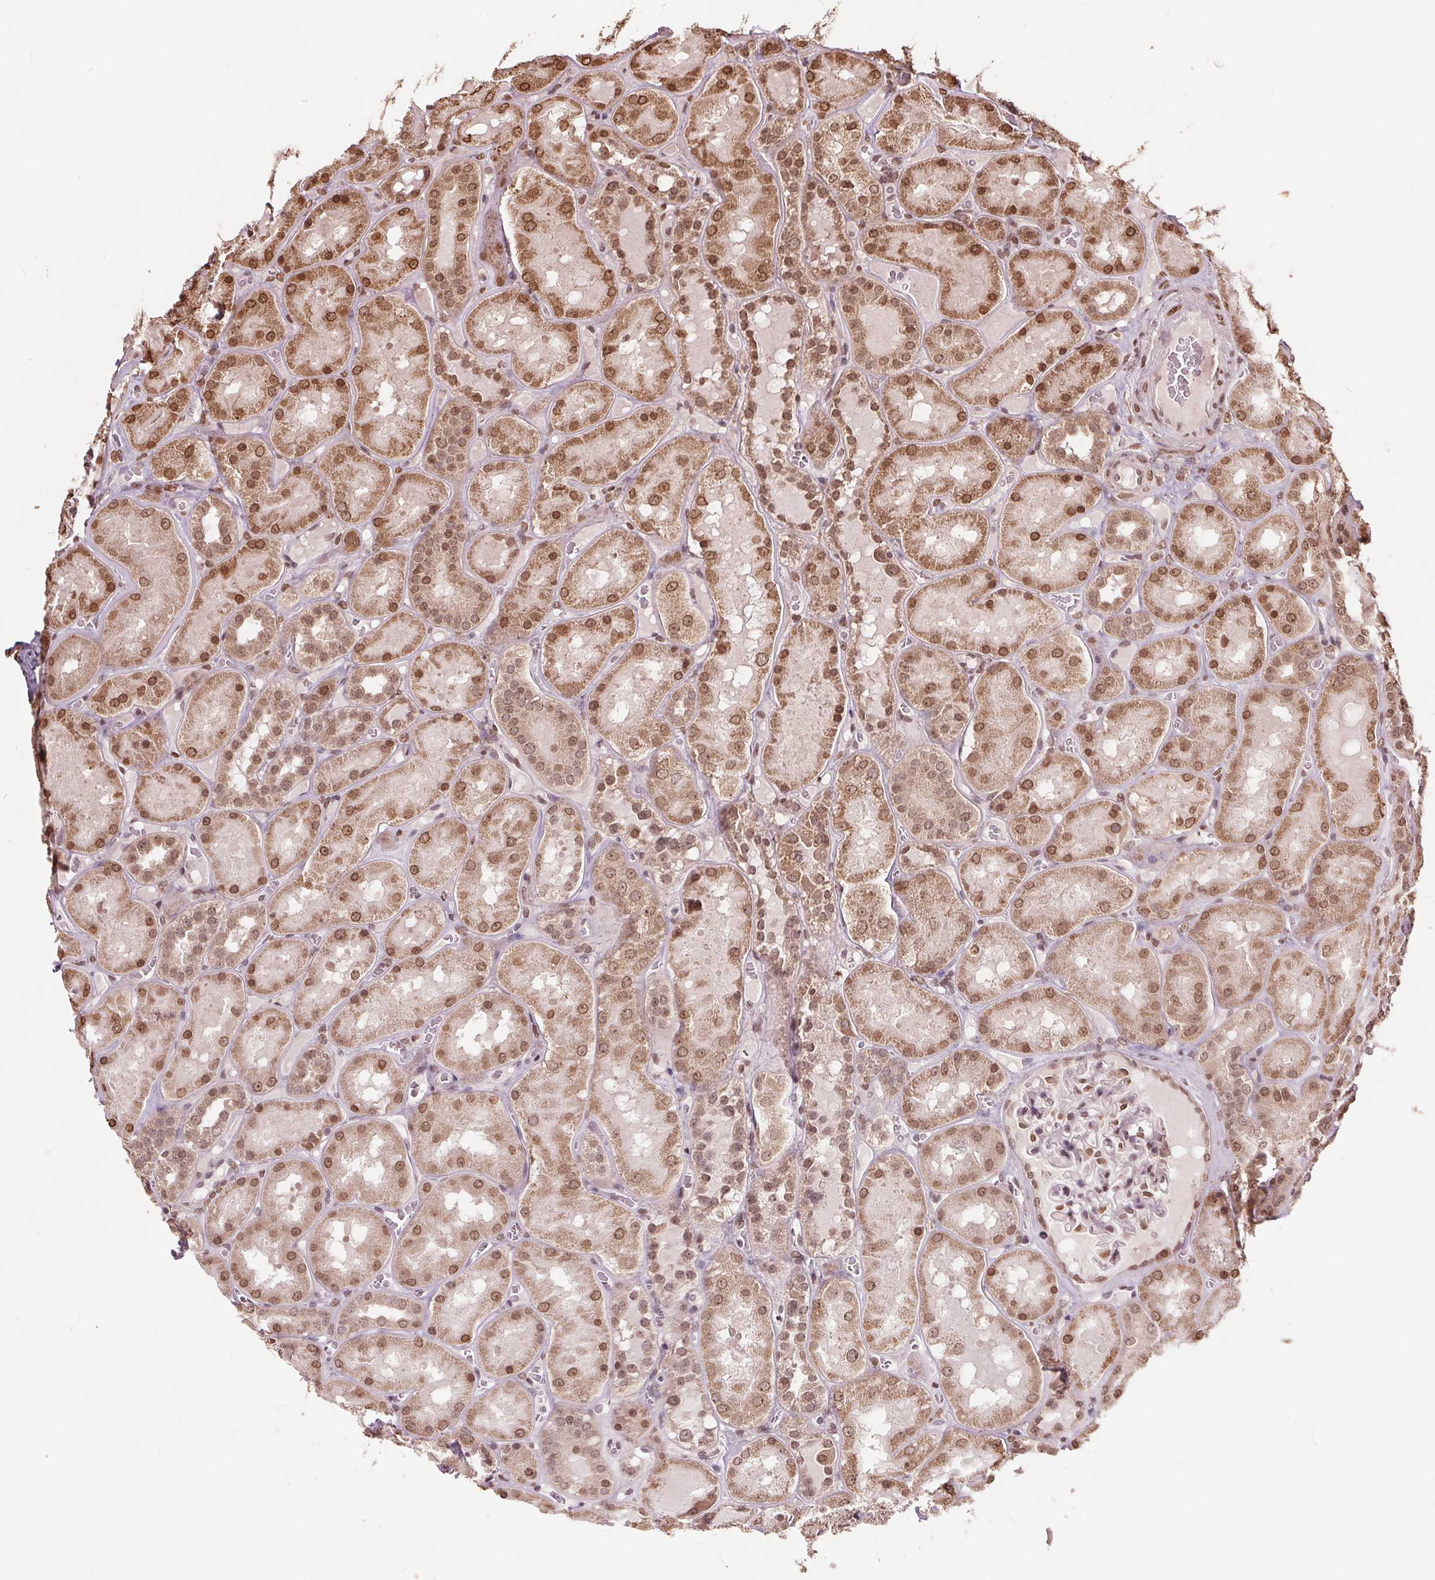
{"staining": {"intensity": "moderate", "quantity": "25%-75%", "location": "nuclear"}, "tissue": "kidney", "cell_type": "Cells in glomeruli", "image_type": "normal", "snomed": [{"axis": "morphology", "description": "Normal tissue, NOS"}, {"axis": "topography", "description": "Kidney"}], "caption": "Immunohistochemical staining of benign human kidney shows medium levels of moderate nuclear staining in approximately 25%-75% of cells in glomeruli.", "gene": "HIF1AN", "patient": {"sex": "male", "age": 73}}